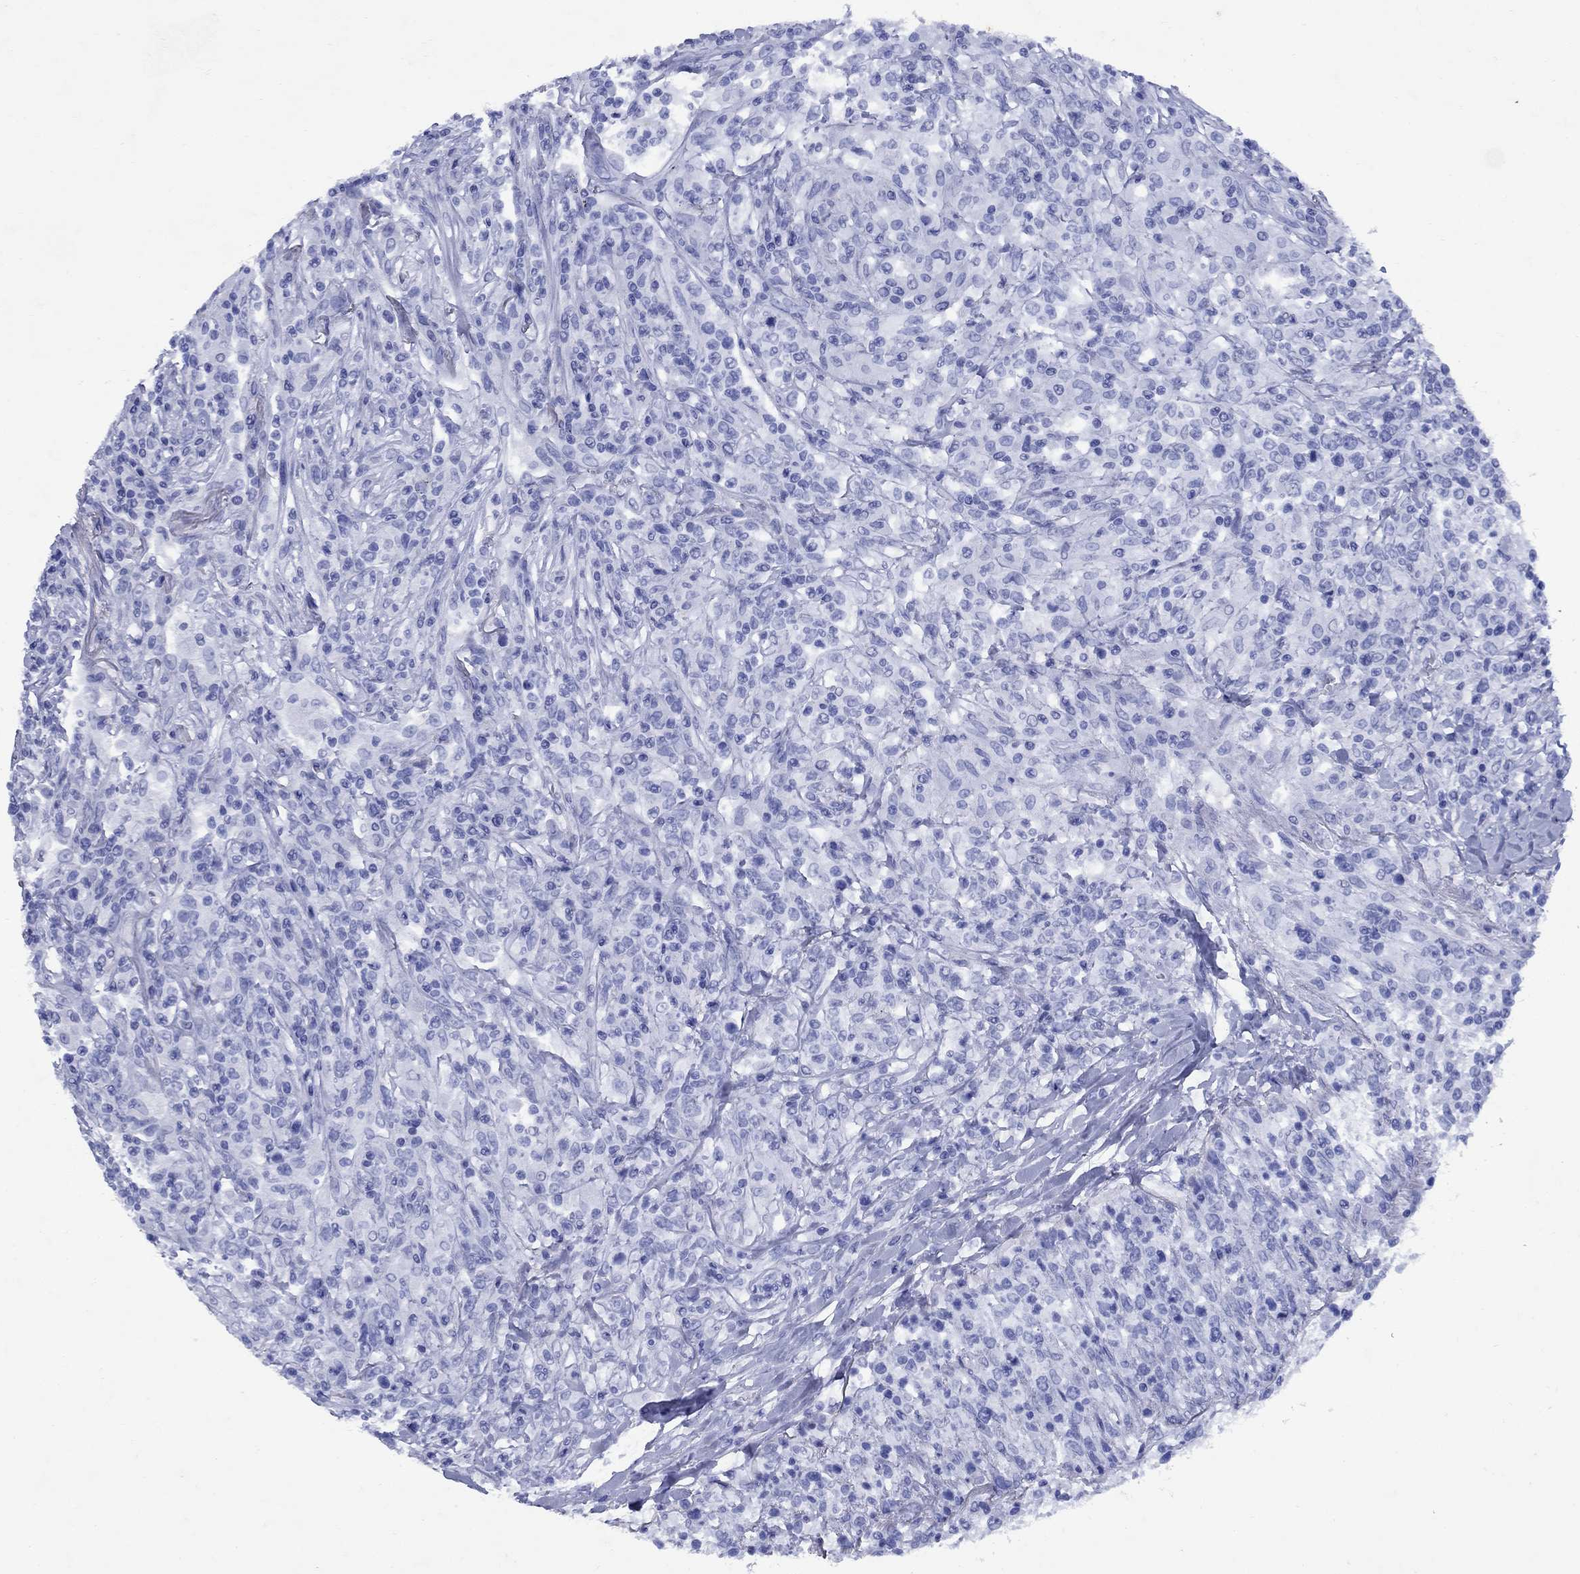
{"staining": {"intensity": "negative", "quantity": "none", "location": "none"}, "tissue": "lymphoma", "cell_type": "Tumor cells", "image_type": "cancer", "snomed": [{"axis": "morphology", "description": "Malignant lymphoma, non-Hodgkin's type, High grade"}, {"axis": "topography", "description": "Lung"}], "caption": "Immunohistochemical staining of malignant lymphoma, non-Hodgkin's type (high-grade) reveals no significant staining in tumor cells.", "gene": "CD1A", "patient": {"sex": "male", "age": 79}}